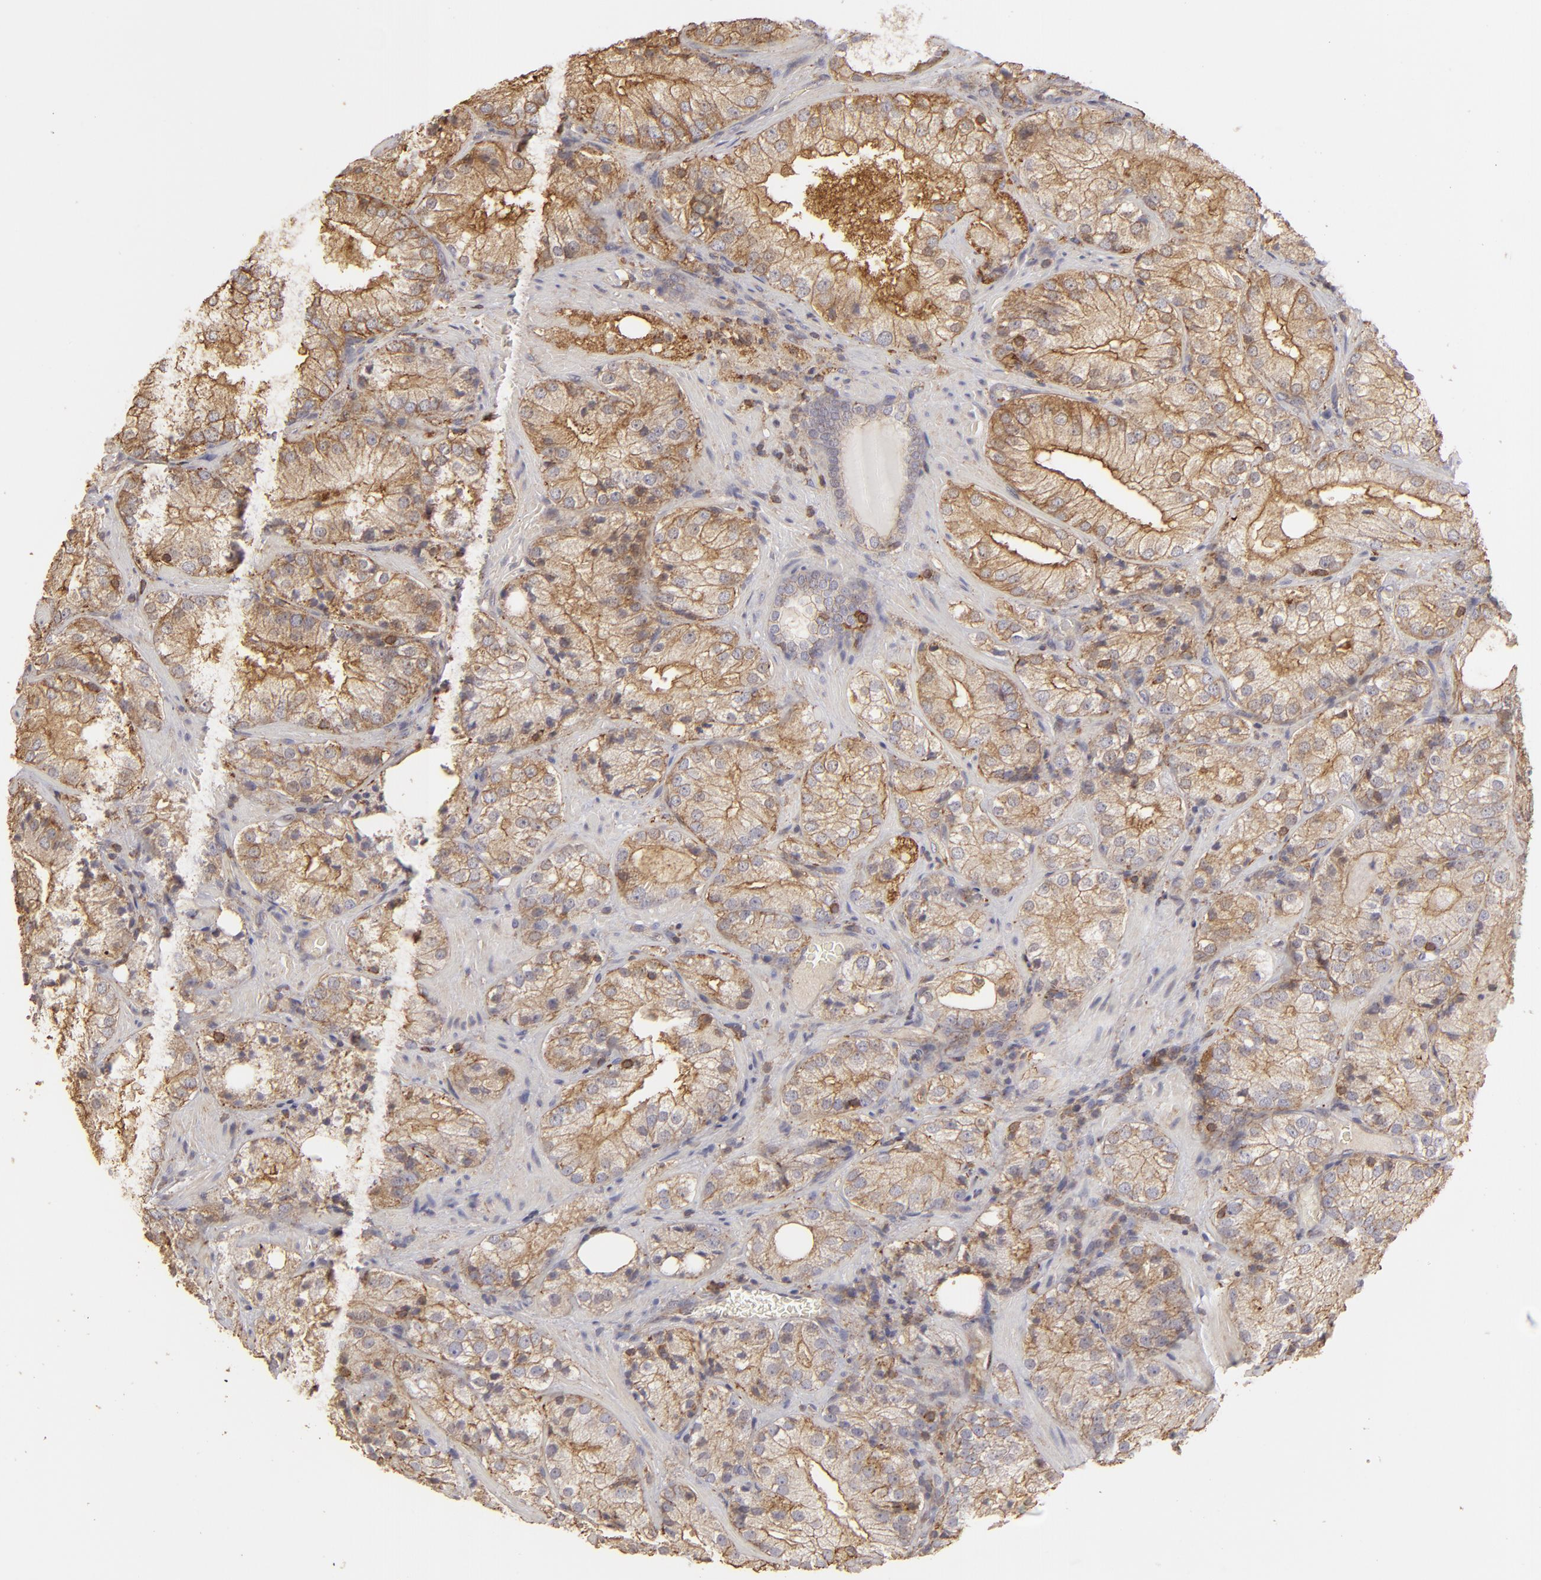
{"staining": {"intensity": "moderate", "quantity": ">75%", "location": "cytoplasmic/membranous"}, "tissue": "prostate cancer", "cell_type": "Tumor cells", "image_type": "cancer", "snomed": [{"axis": "morphology", "description": "Adenocarcinoma, Low grade"}, {"axis": "topography", "description": "Prostate"}], "caption": "Immunohistochemical staining of prostate cancer displays medium levels of moderate cytoplasmic/membranous staining in approximately >75% of tumor cells.", "gene": "ACTB", "patient": {"sex": "male", "age": 60}}